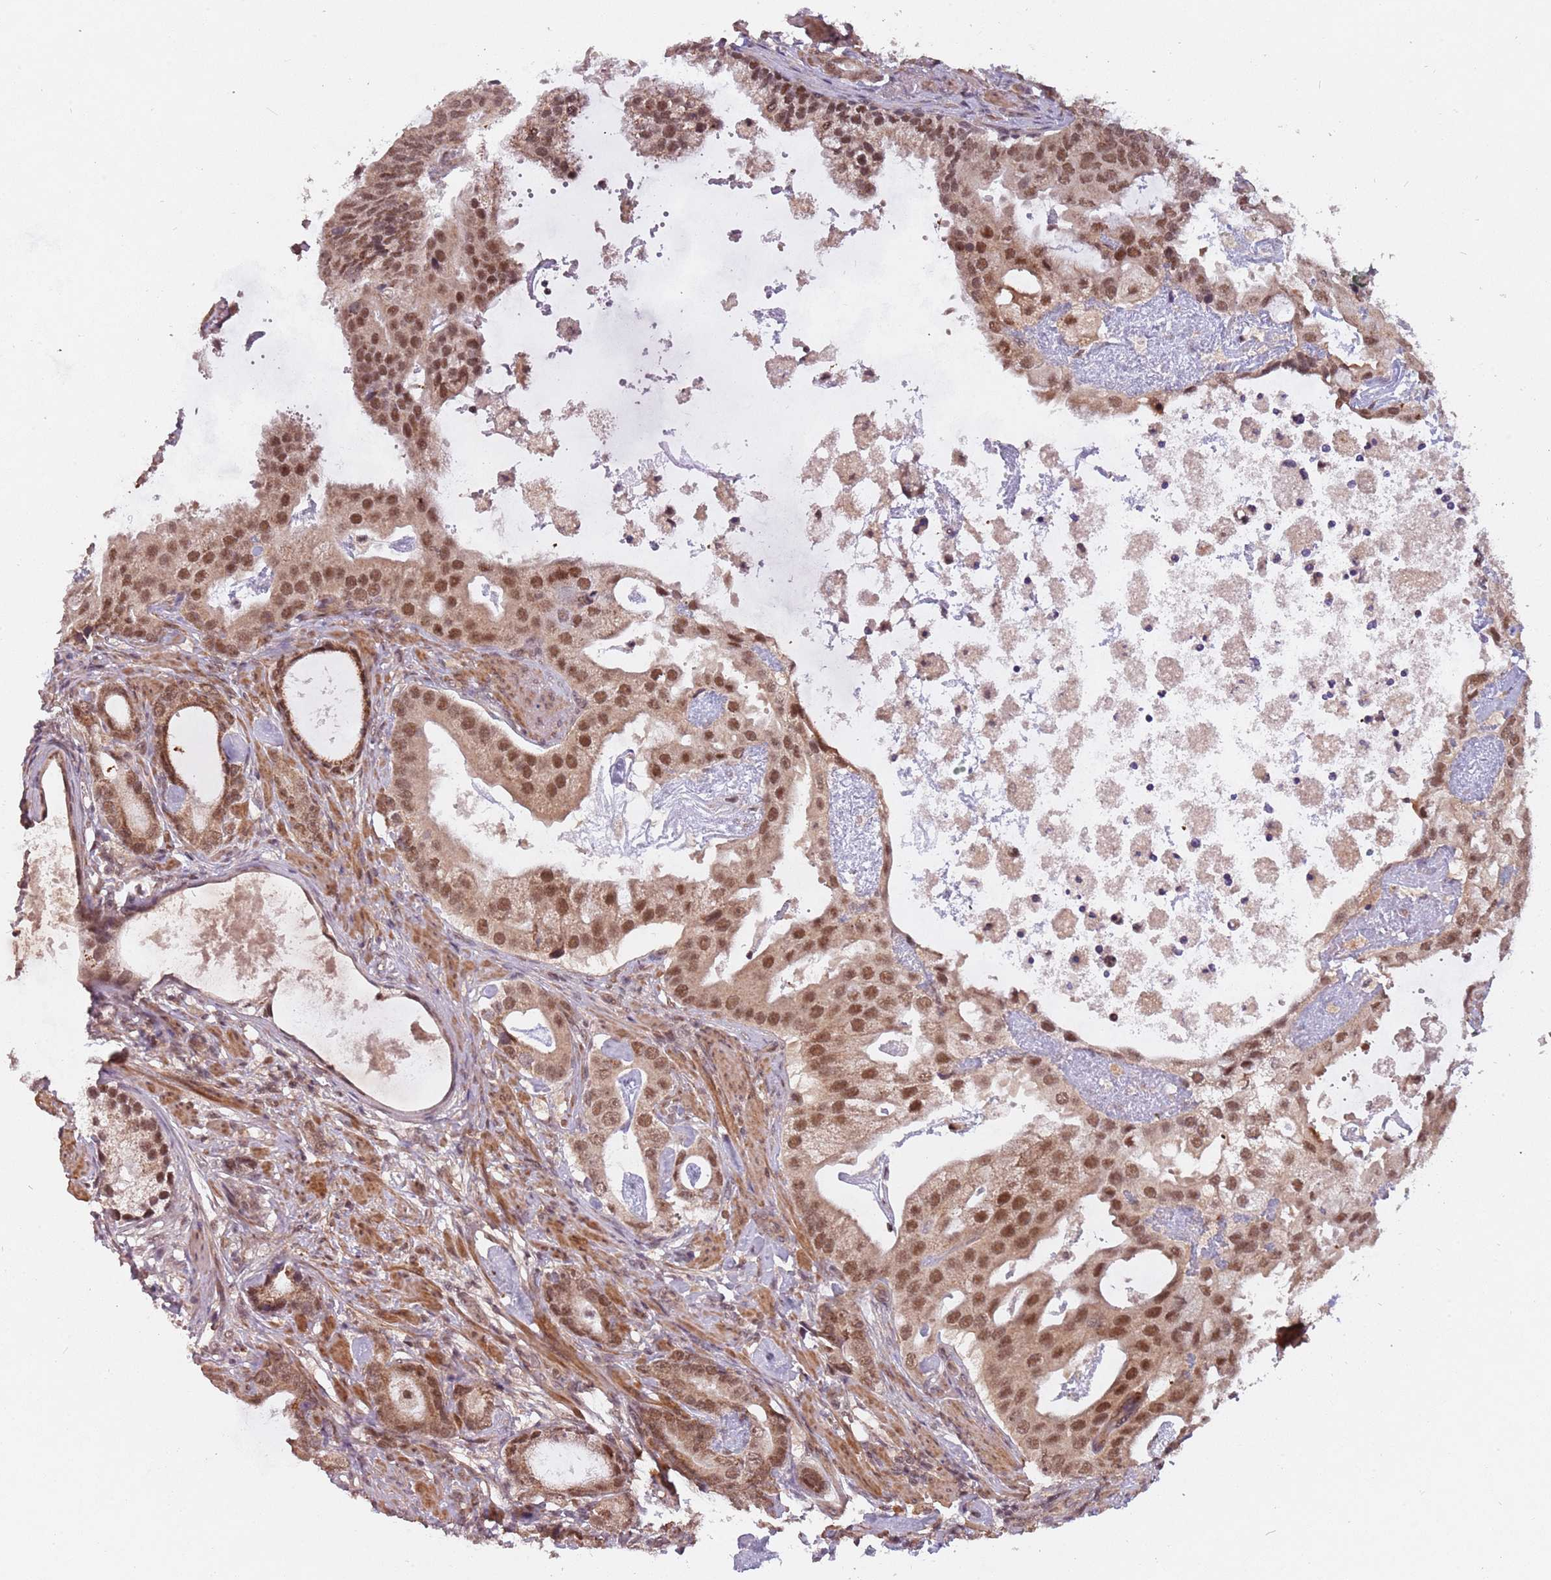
{"staining": {"intensity": "moderate", "quantity": ">75%", "location": "nuclear"}, "tissue": "prostate cancer", "cell_type": "Tumor cells", "image_type": "cancer", "snomed": [{"axis": "morphology", "description": "Adenocarcinoma, Low grade"}, {"axis": "topography", "description": "Prostate"}], "caption": "Brown immunohistochemical staining in prostate cancer displays moderate nuclear positivity in about >75% of tumor cells.", "gene": "SUDS3", "patient": {"sex": "male", "age": 71}}